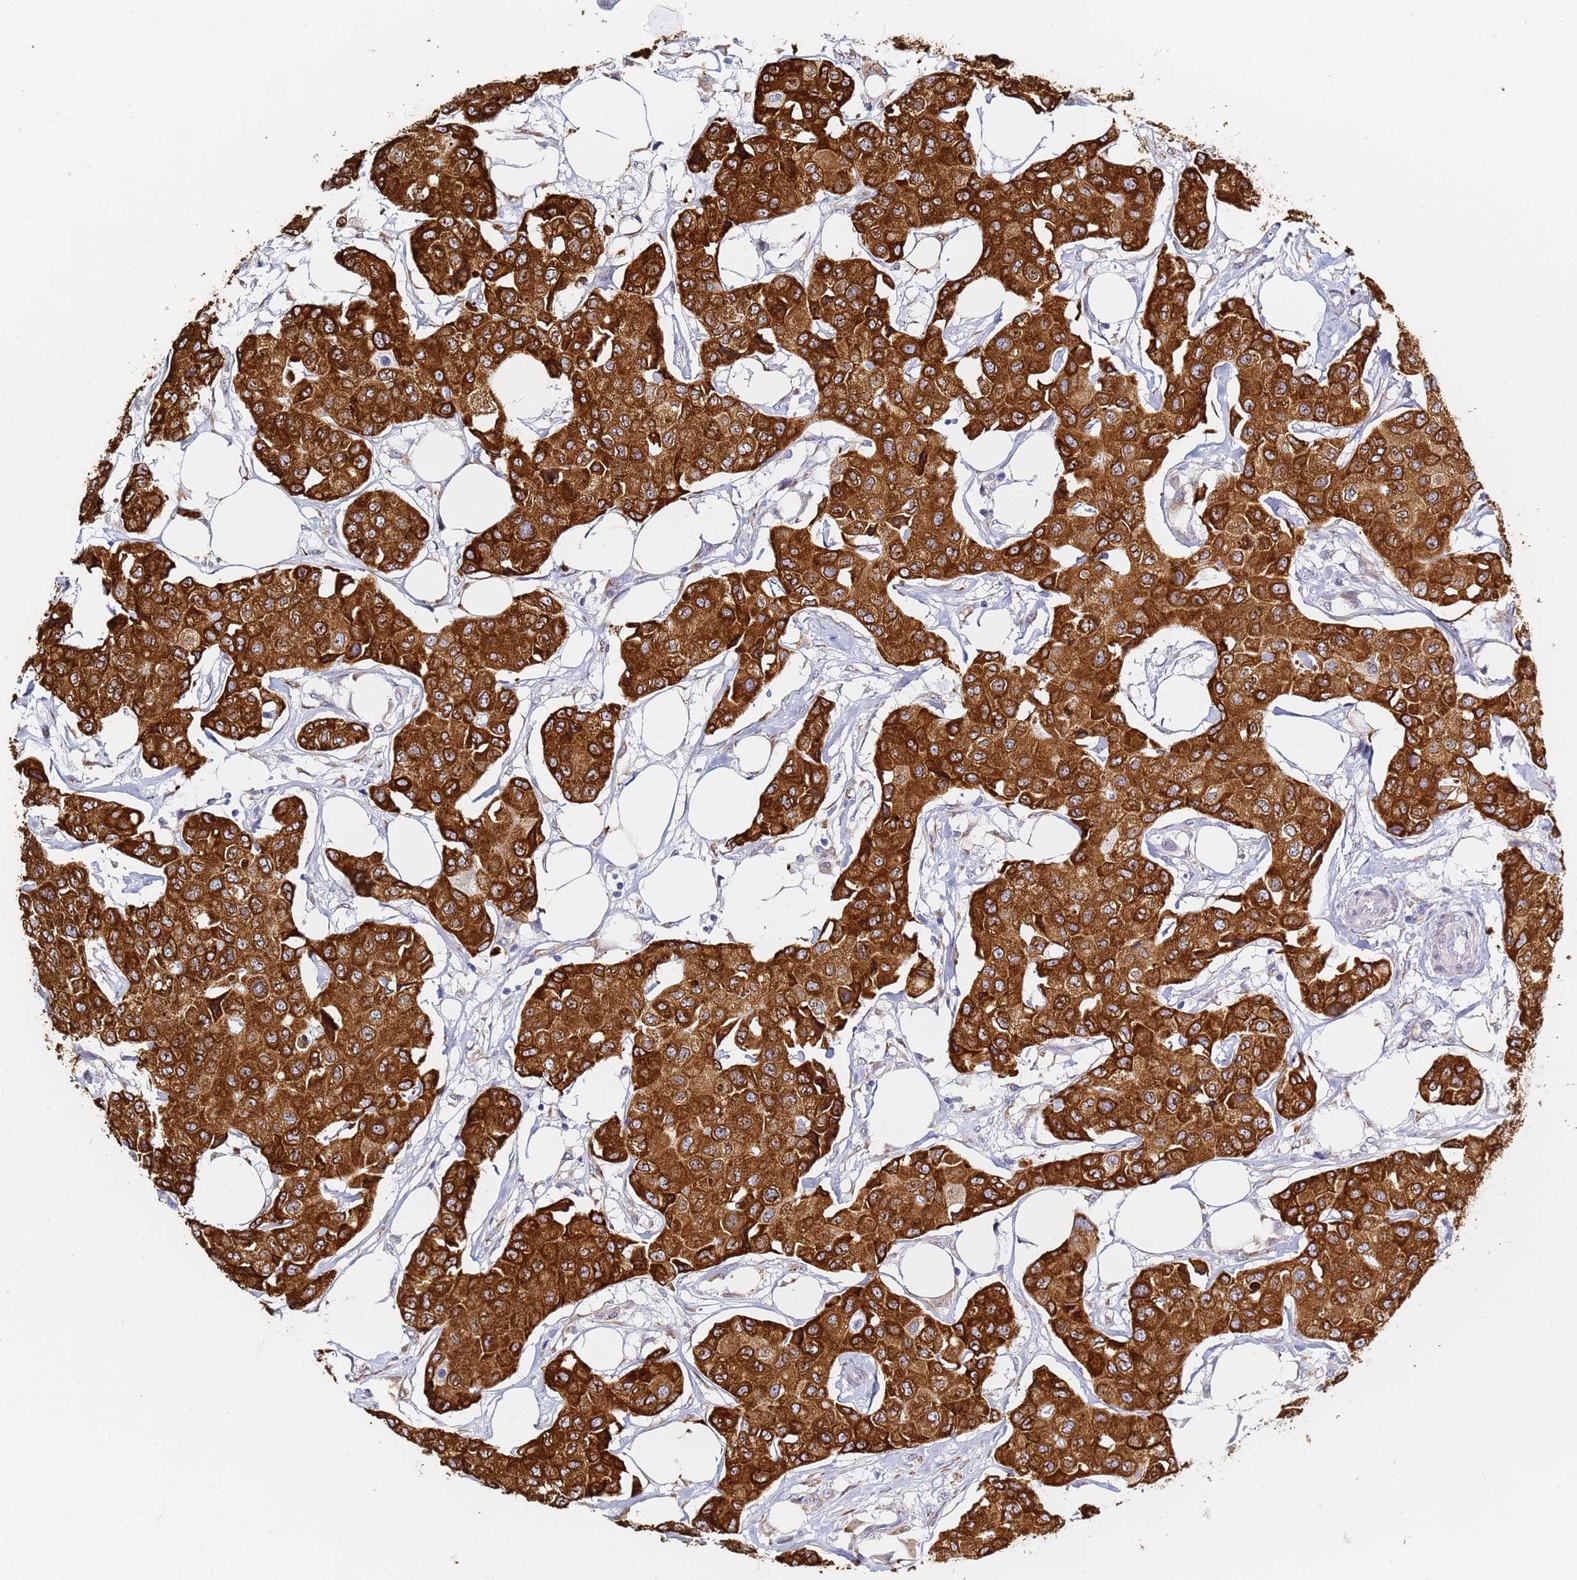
{"staining": {"intensity": "strong", "quantity": ">75%", "location": "cytoplasmic/membranous"}, "tissue": "breast cancer", "cell_type": "Tumor cells", "image_type": "cancer", "snomed": [{"axis": "morphology", "description": "Duct carcinoma"}, {"axis": "topography", "description": "Breast"}], "caption": "Breast cancer (invasive ductal carcinoma) tissue exhibits strong cytoplasmic/membranous staining in approximately >75% of tumor cells, visualized by immunohistochemistry.", "gene": "GDAP2", "patient": {"sex": "female", "age": 80}}